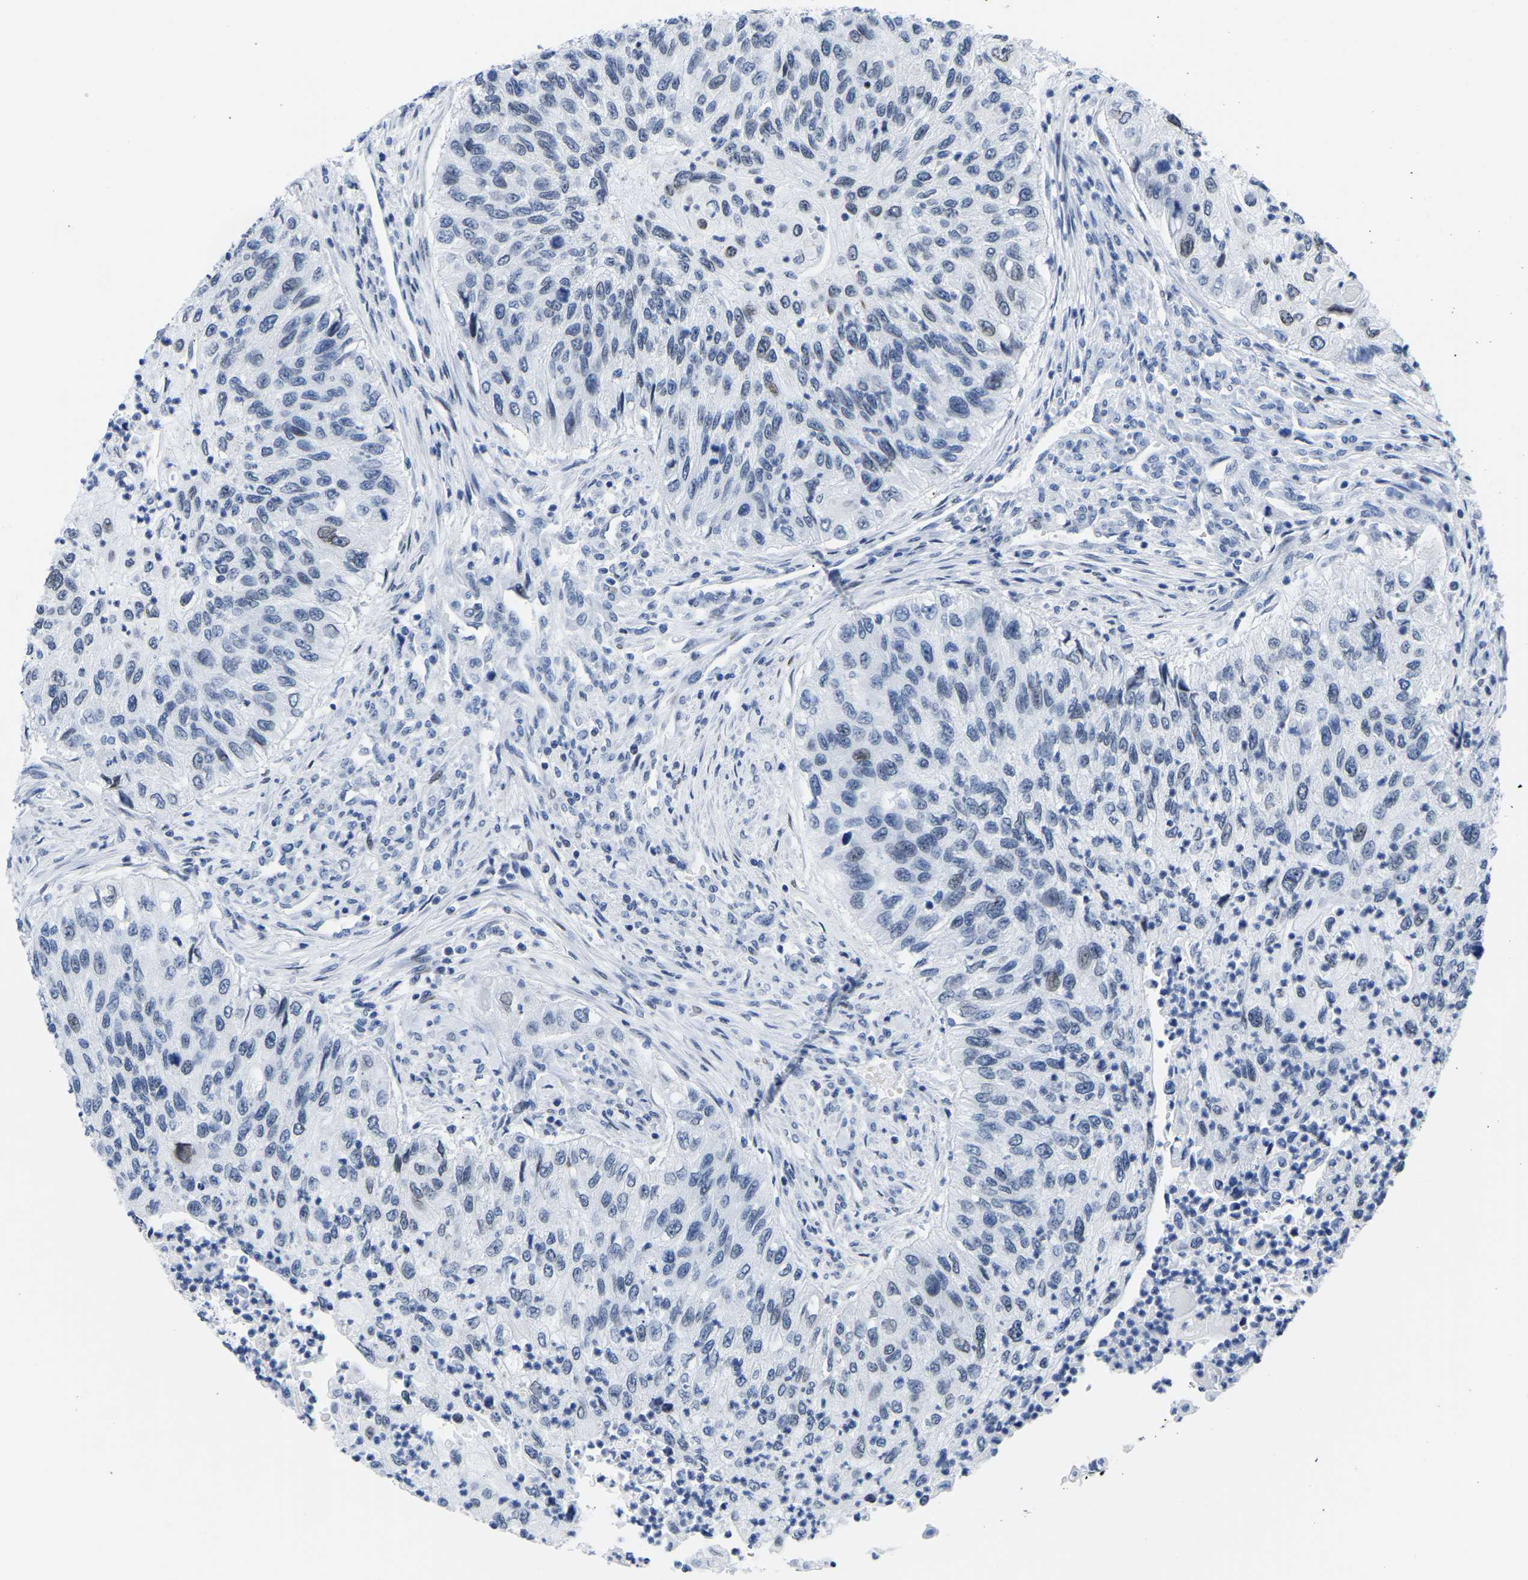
{"staining": {"intensity": "moderate", "quantity": "<25%", "location": "nuclear"}, "tissue": "urothelial cancer", "cell_type": "Tumor cells", "image_type": "cancer", "snomed": [{"axis": "morphology", "description": "Urothelial carcinoma, High grade"}, {"axis": "topography", "description": "Urinary bladder"}], "caption": "Immunohistochemical staining of high-grade urothelial carcinoma displays low levels of moderate nuclear positivity in approximately <25% of tumor cells. The staining was performed using DAB, with brown indicating positive protein expression. Nuclei are stained blue with hematoxylin.", "gene": "UPK3A", "patient": {"sex": "female", "age": 60}}